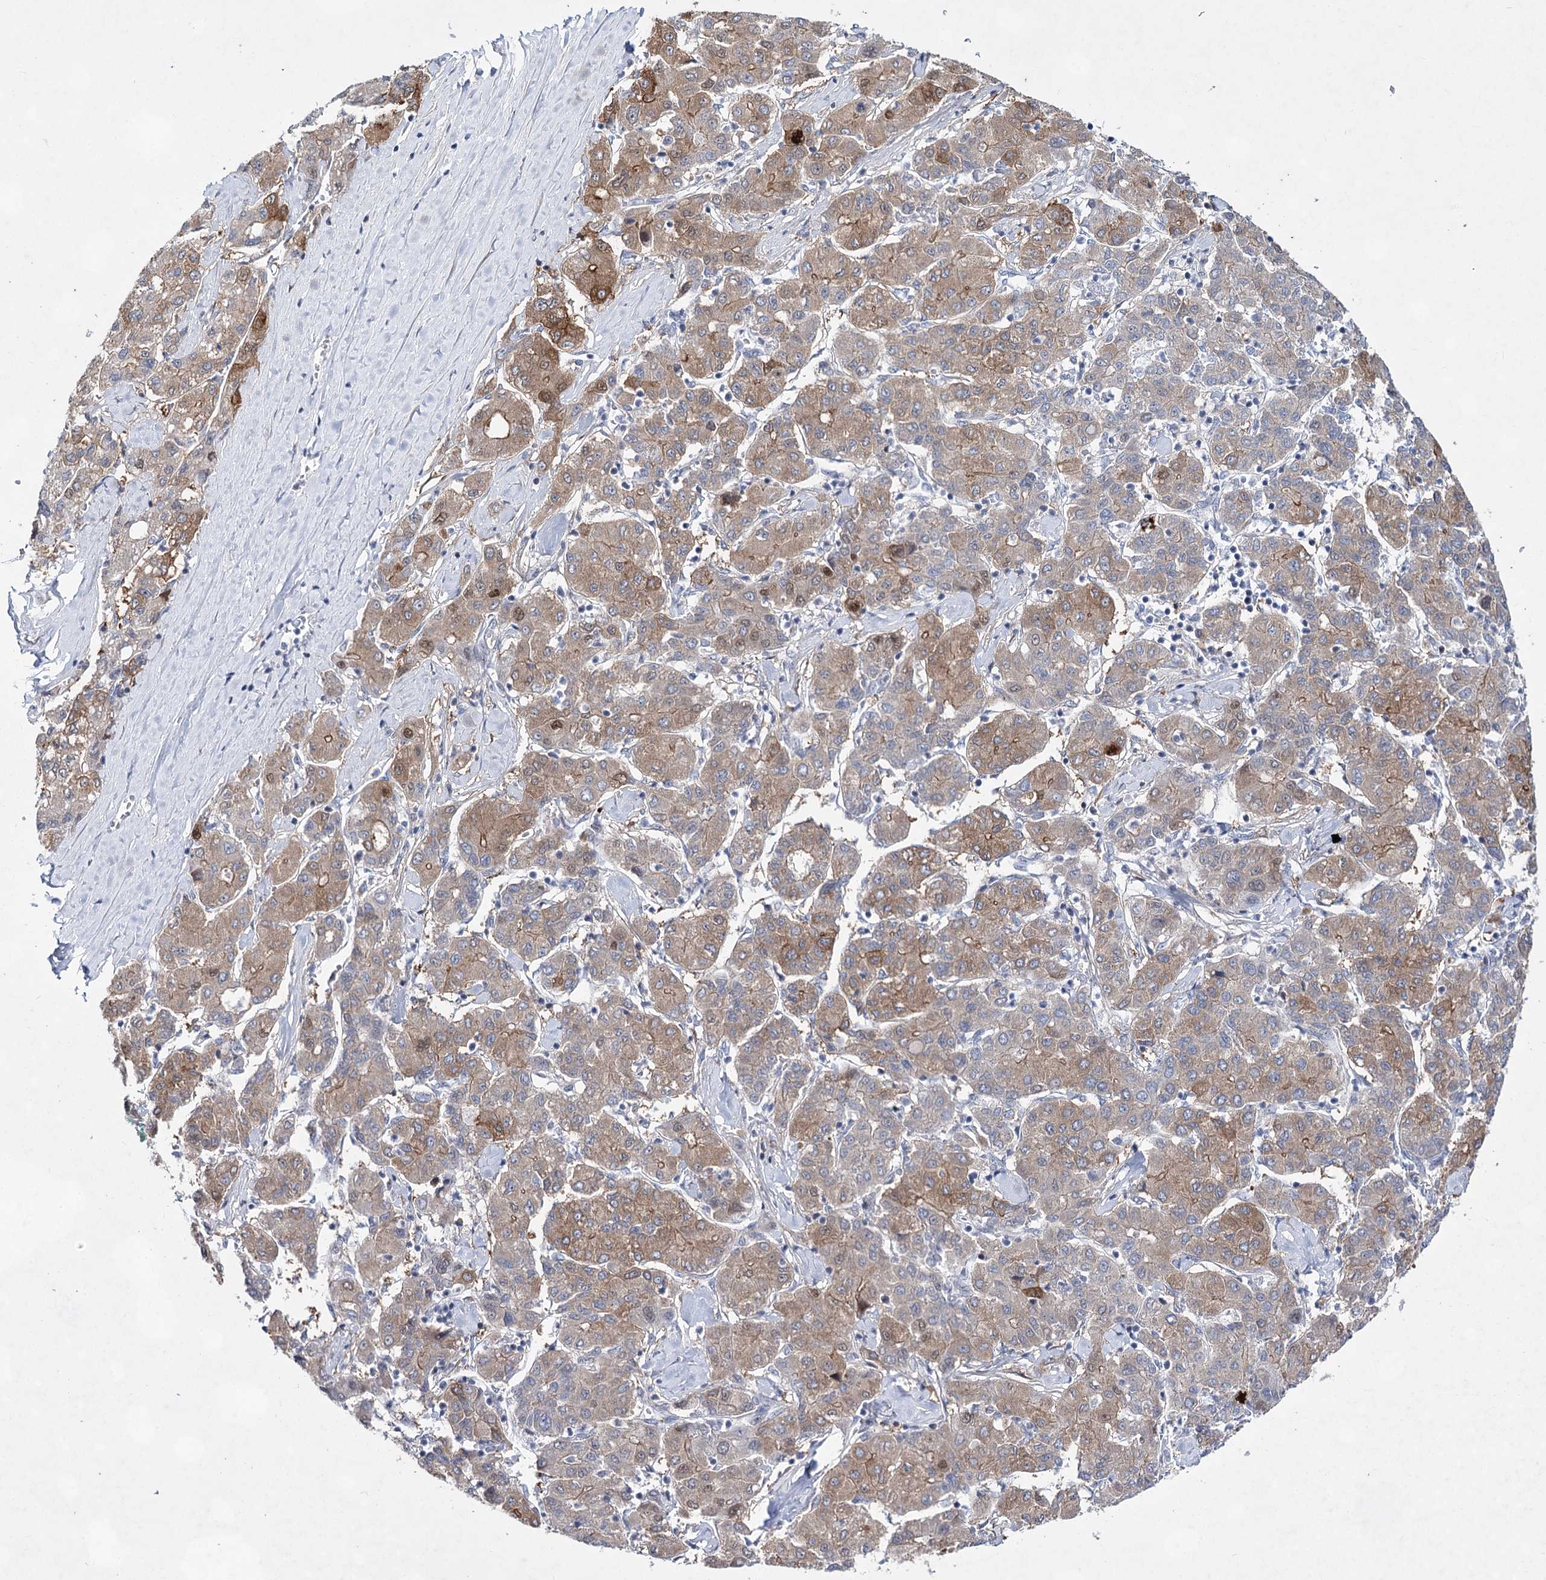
{"staining": {"intensity": "moderate", "quantity": ">75%", "location": "cytoplasmic/membranous"}, "tissue": "liver cancer", "cell_type": "Tumor cells", "image_type": "cancer", "snomed": [{"axis": "morphology", "description": "Carcinoma, Hepatocellular, NOS"}, {"axis": "topography", "description": "Liver"}], "caption": "A micrograph showing moderate cytoplasmic/membranous expression in approximately >75% of tumor cells in liver cancer, as visualized by brown immunohistochemical staining.", "gene": "UGDH", "patient": {"sex": "male", "age": 65}}